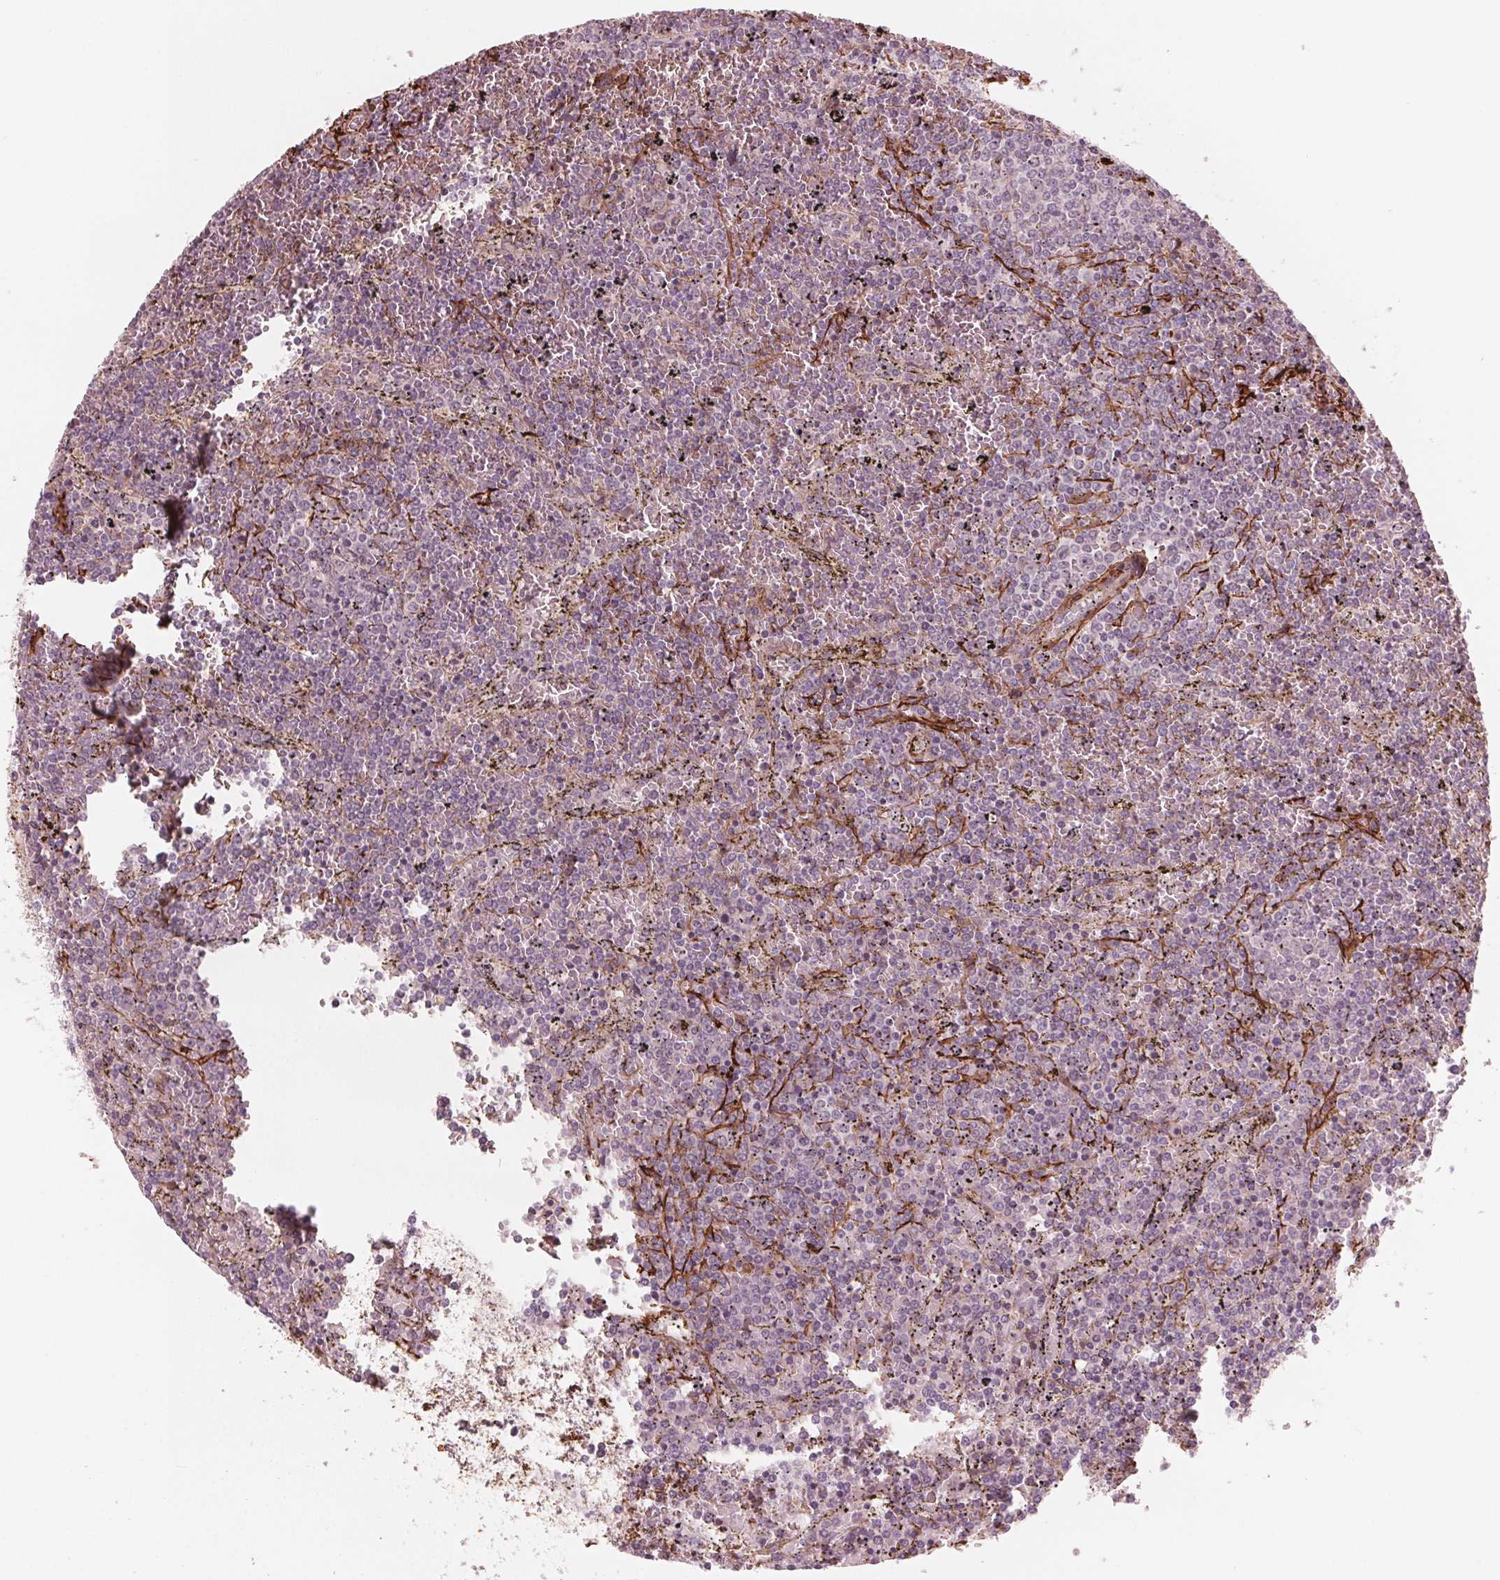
{"staining": {"intensity": "negative", "quantity": "none", "location": "none"}, "tissue": "lymphoma", "cell_type": "Tumor cells", "image_type": "cancer", "snomed": [{"axis": "morphology", "description": "Malignant lymphoma, non-Hodgkin's type, Low grade"}, {"axis": "topography", "description": "Spleen"}], "caption": "IHC micrograph of lymphoma stained for a protein (brown), which reveals no positivity in tumor cells.", "gene": "MIER3", "patient": {"sex": "female", "age": 77}}